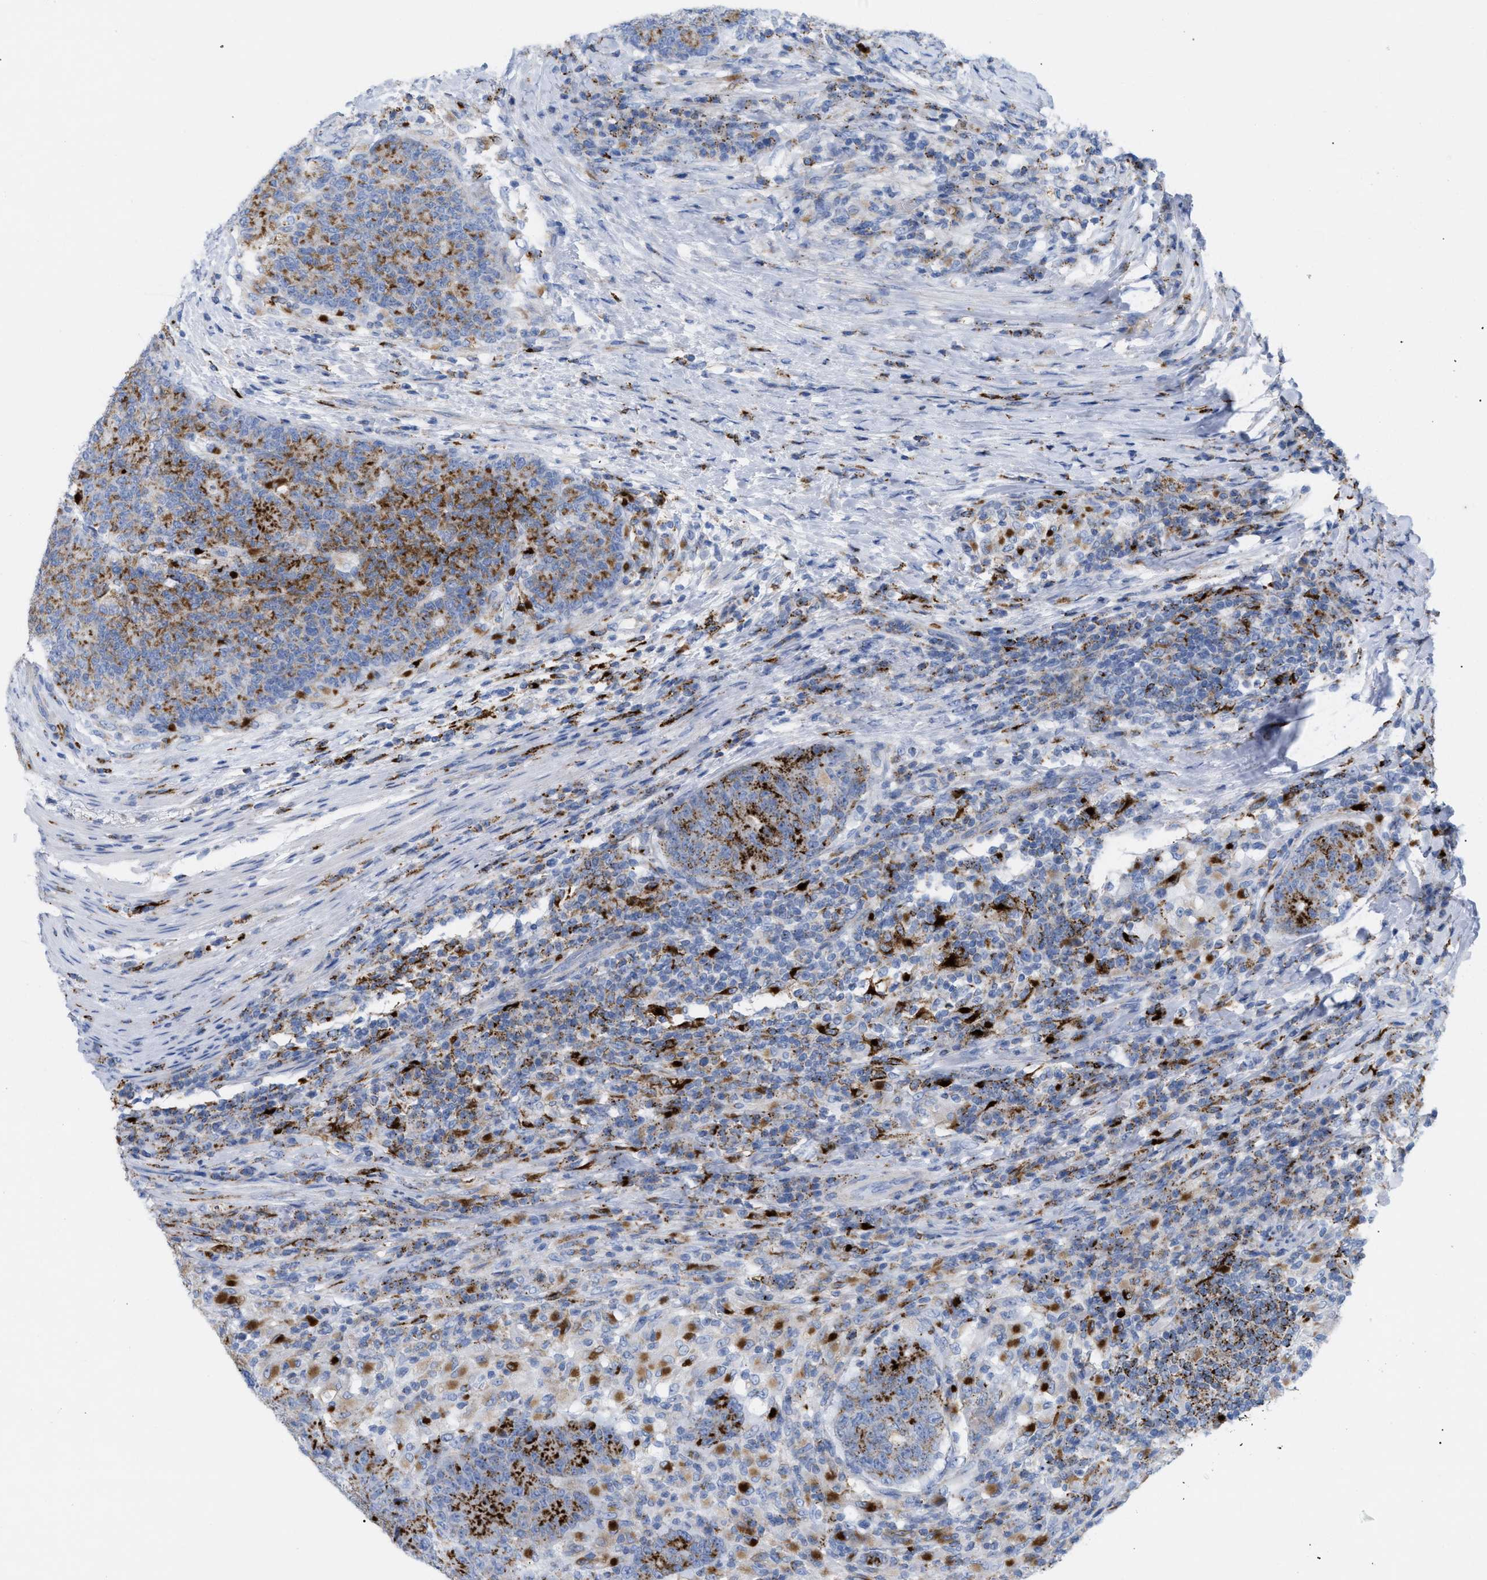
{"staining": {"intensity": "strong", "quantity": ">75%", "location": "cytoplasmic/membranous"}, "tissue": "colorectal cancer", "cell_type": "Tumor cells", "image_type": "cancer", "snomed": [{"axis": "morphology", "description": "Normal tissue, NOS"}, {"axis": "morphology", "description": "Adenocarcinoma, NOS"}, {"axis": "topography", "description": "Colon"}], "caption": "Immunohistochemistry (IHC) (DAB) staining of adenocarcinoma (colorectal) shows strong cytoplasmic/membranous protein expression in about >75% of tumor cells. (Brightfield microscopy of DAB IHC at high magnification).", "gene": "DRAM2", "patient": {"sex": "female", "age": 75}}